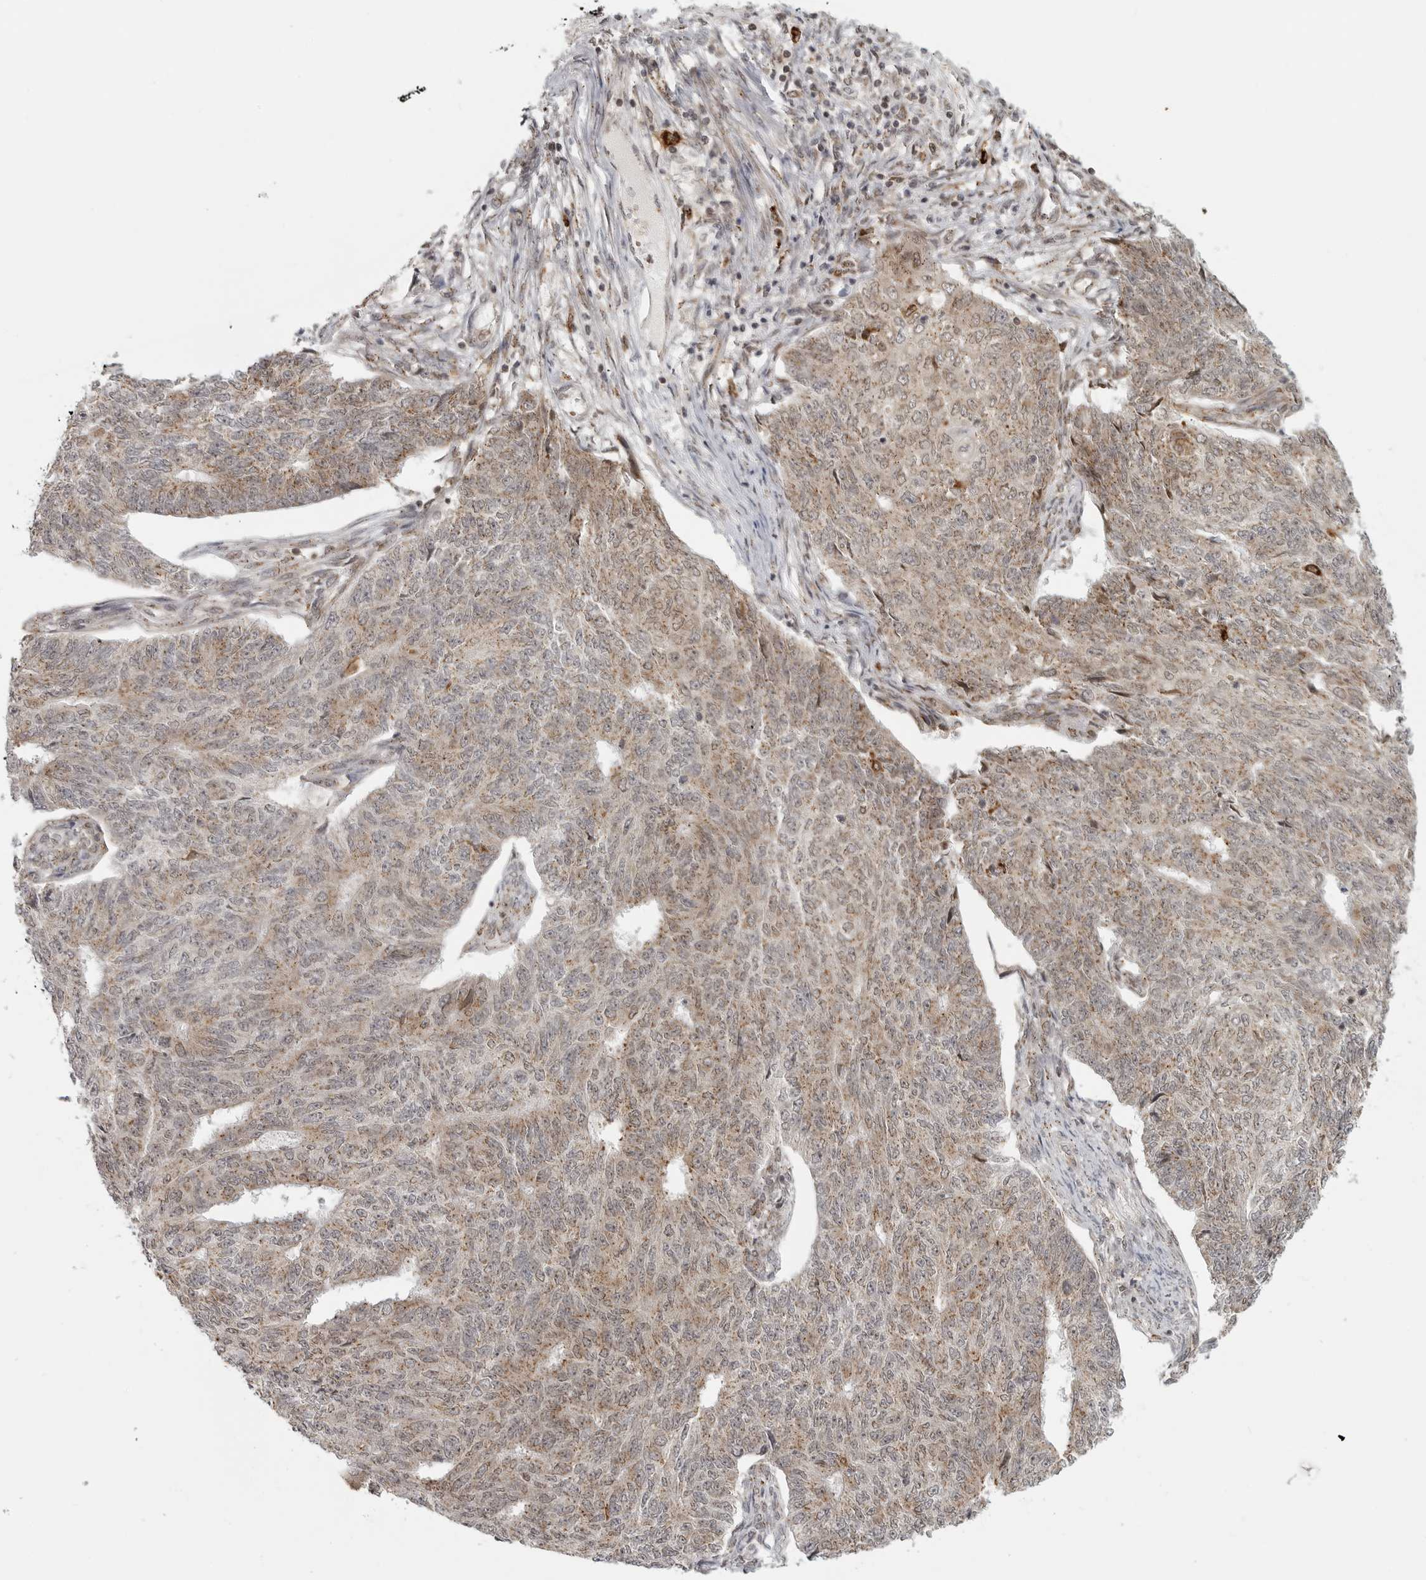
{"staining": {"intensity": "weak", "quantity": ">75%", "location": "cytoplasmic/membranous"}, "tissue": "endometrial cancer", "cell_type": "Tumor cells", "image_type": "cancer", "snomed": [{"axis": "morphology", "description": "Adenocarcinoma, NOS"}, {"axis": "topography", "description": "Endometrium"}], "caption": "Immunohistochemistry of endometrial adenocarcinoma shows low levels of weak cytoplasmic/membranous positivity in approximately >75% of tumor cells. (DAB (3,3'-diaminobenzidine) = brown stain, brightfield microscopy at high magnification).", "gene": "COPA", "patient": {"sex": "female", "age": 32}}